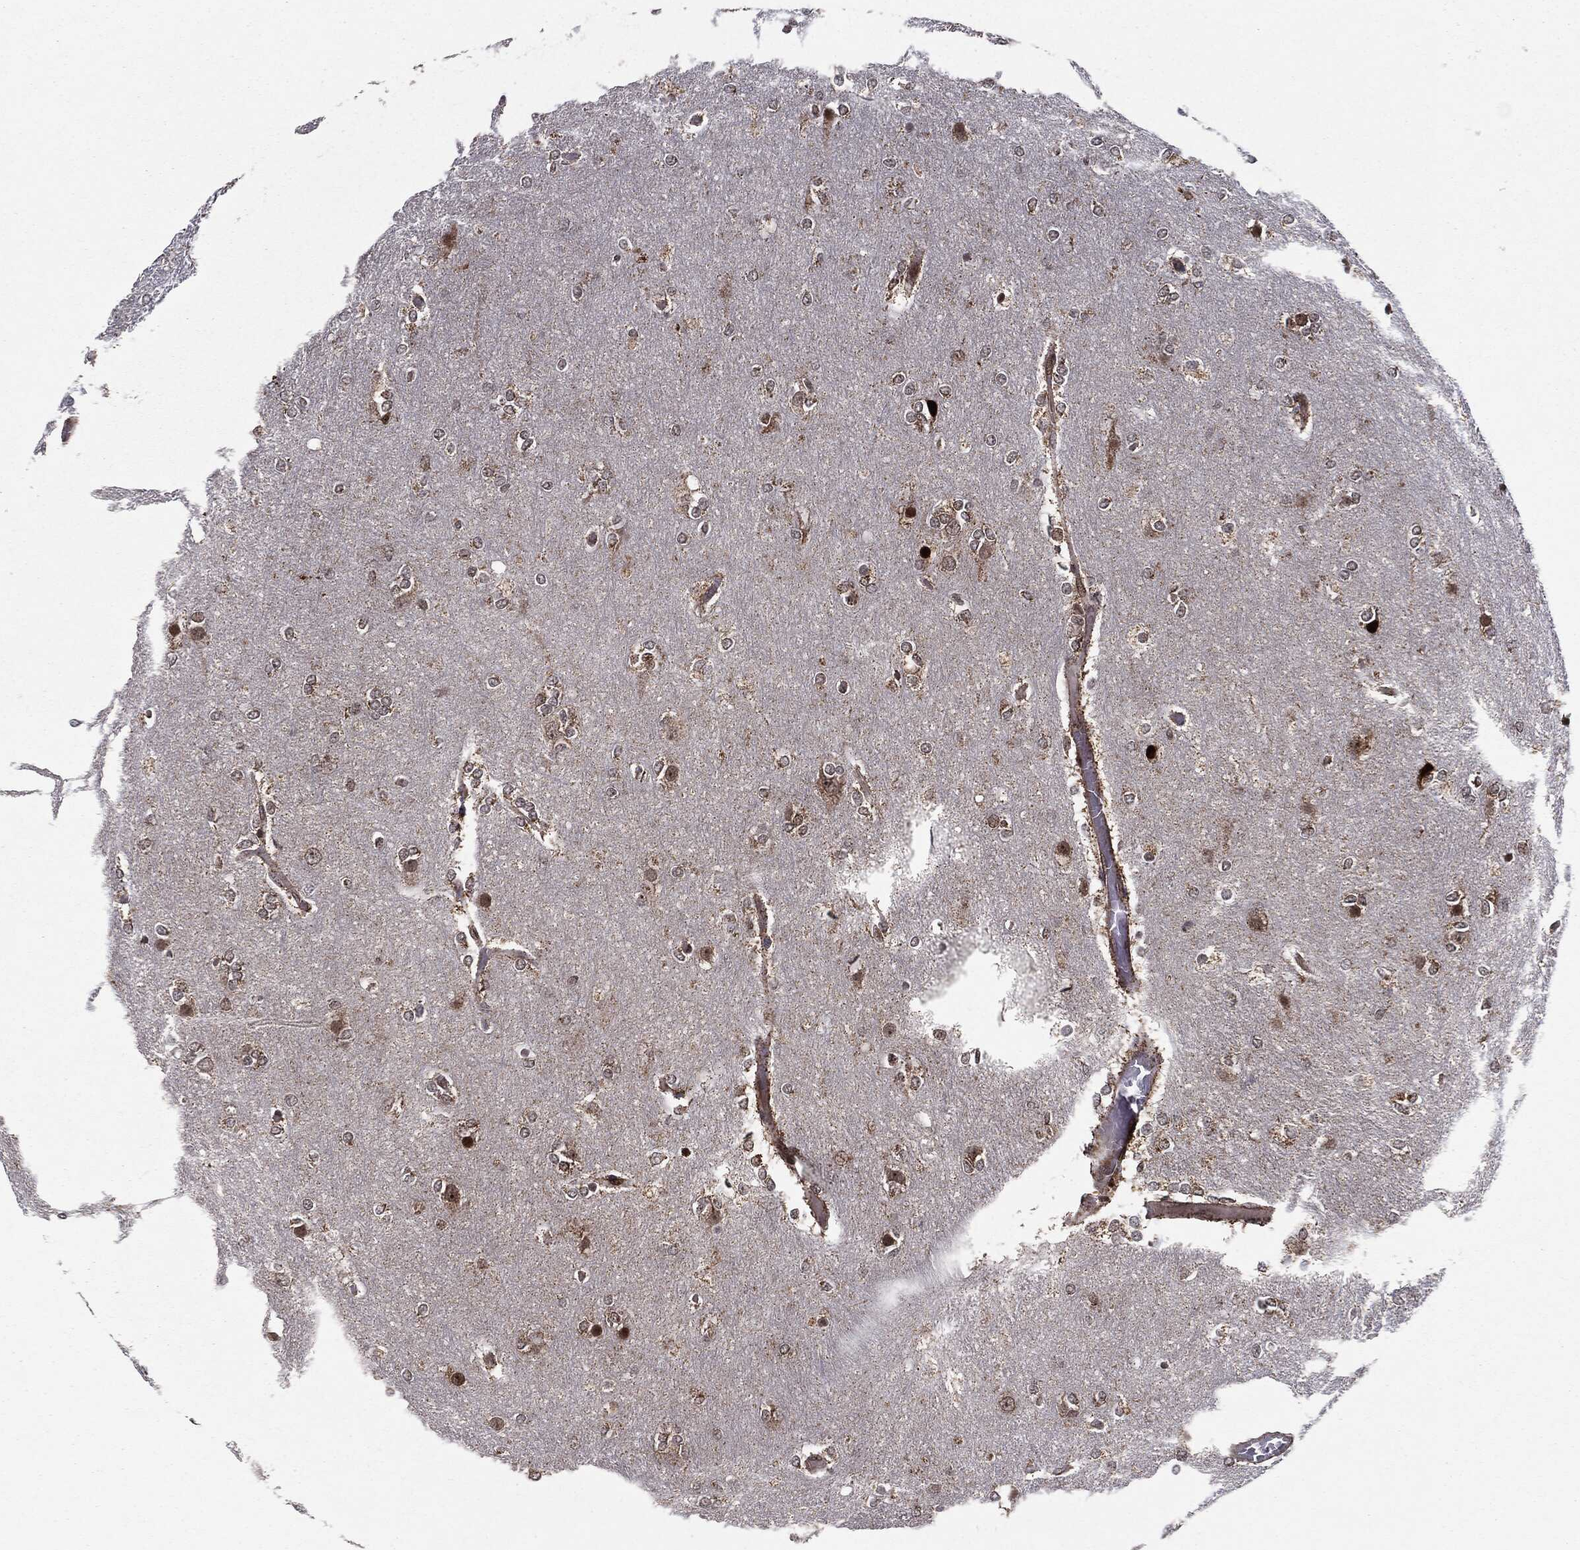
{"staining": {"intensity": "weak", "quantity": "25%-75%", "location": "cytoplasmic/membranous"}, "tissue": "glioma", "cell_type": "Tumor cells", "image_type": "cancer", "snomed": [{"axis": "morphology", "description": "Glioma, malignant, High grade"}, {"axis": "topography", "description": "Brain"}], "caption": "Glioma tissue shows weak cytoplasmic/membranous expression in approximately 25%-75% of tumor cells", "gene": "CHCHD2", "patient": {"sex": "female", "age": 61}}